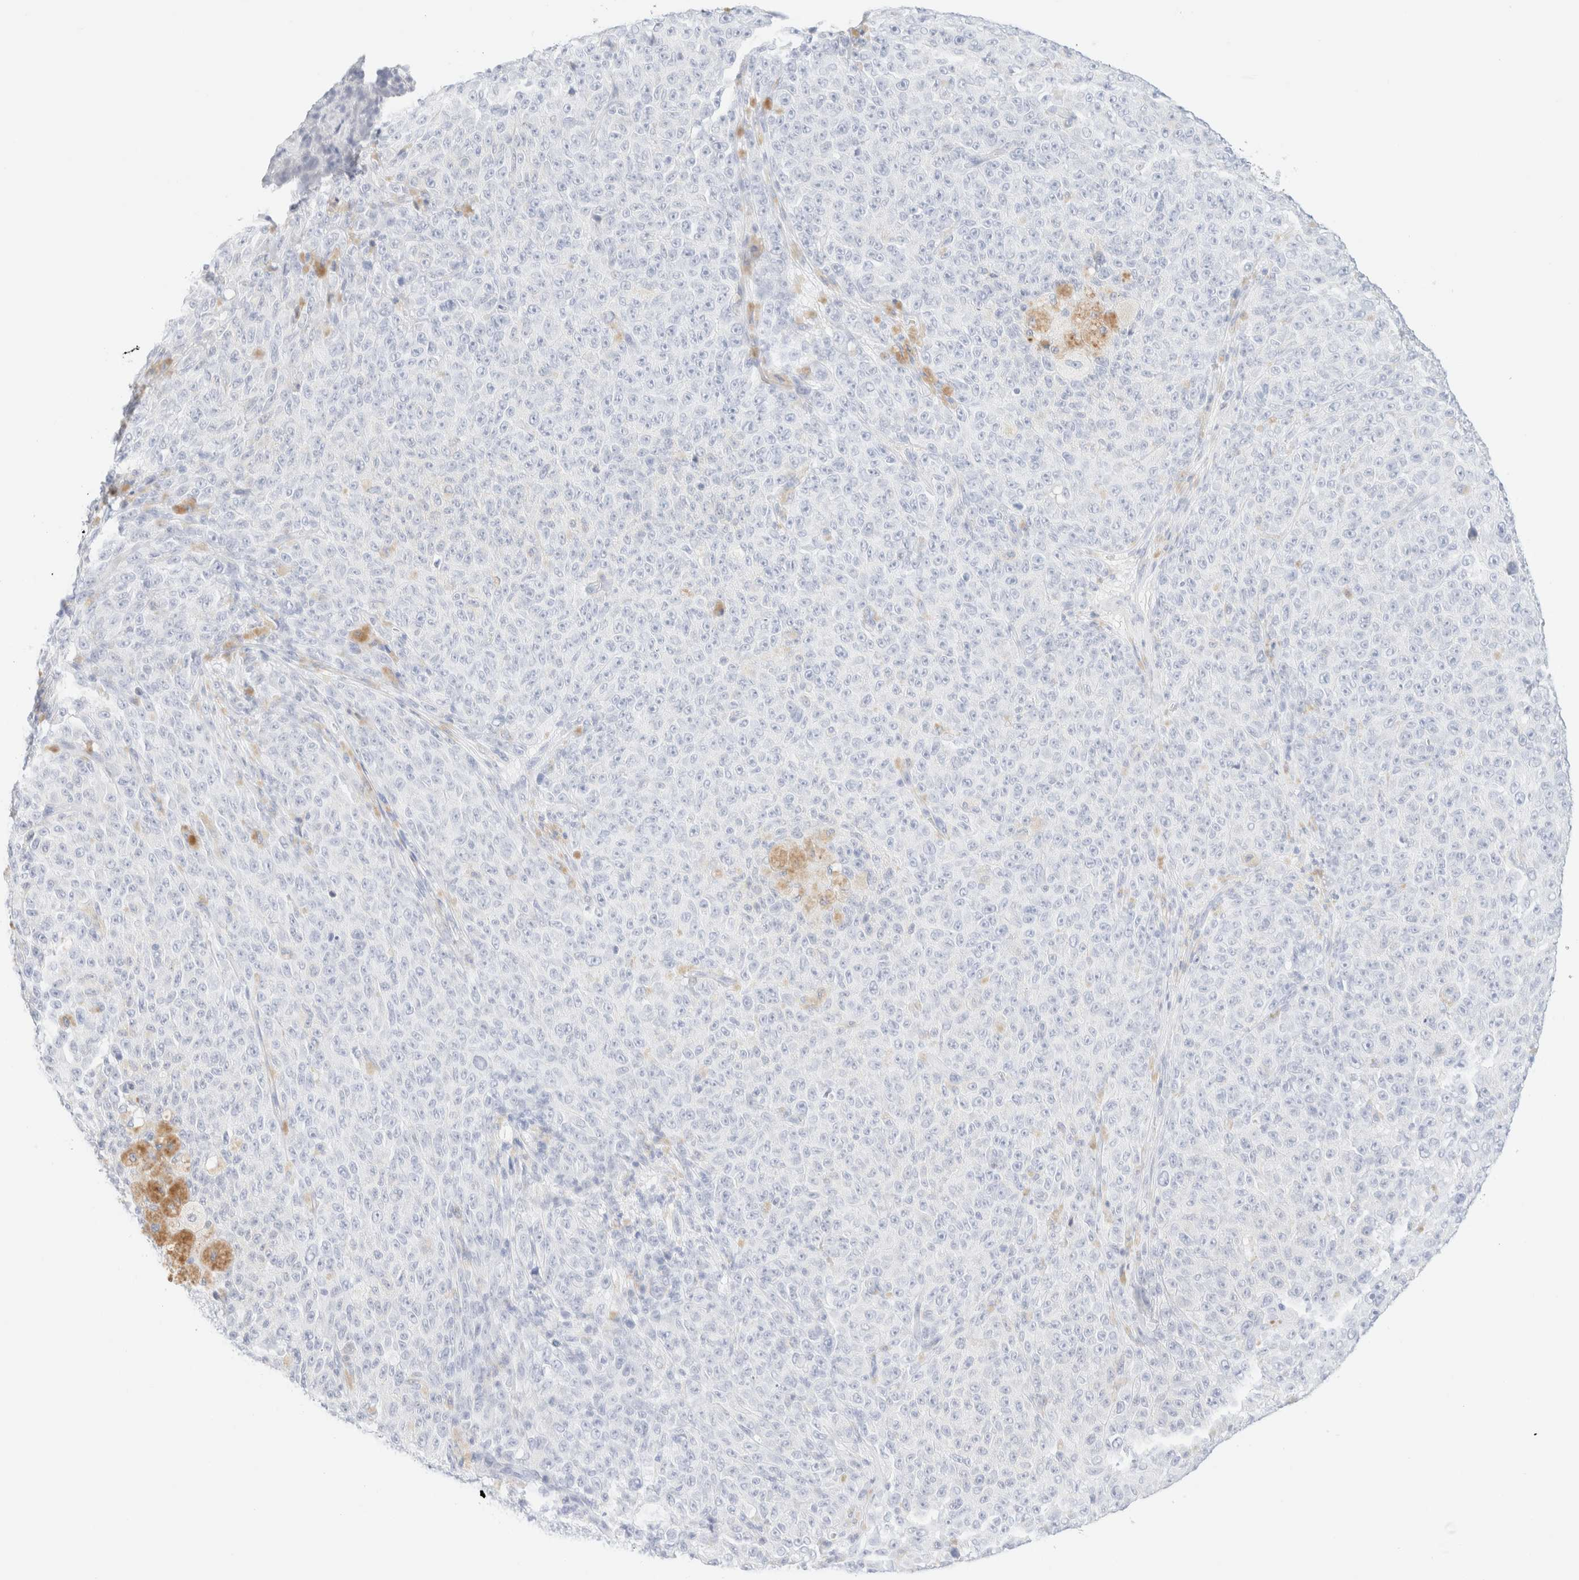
{"staining": {"intensity": "negative", "quantity": "none", "location": "none"}, "tissue": "melanoma", "cell_type": "Tumor cells", "image_type": "cancer", "snomed": [{"axis": "morphology", "description": "Malignant melanoma, NOS"}, {"axis": "topography", "description": "Skin"}], "caption": "DAB immunohistochemical staining of melanoma reveals no significant positivity in tumor cells.", "gene": "KRT15", "patient": {"sex": "female", "age": 82}}